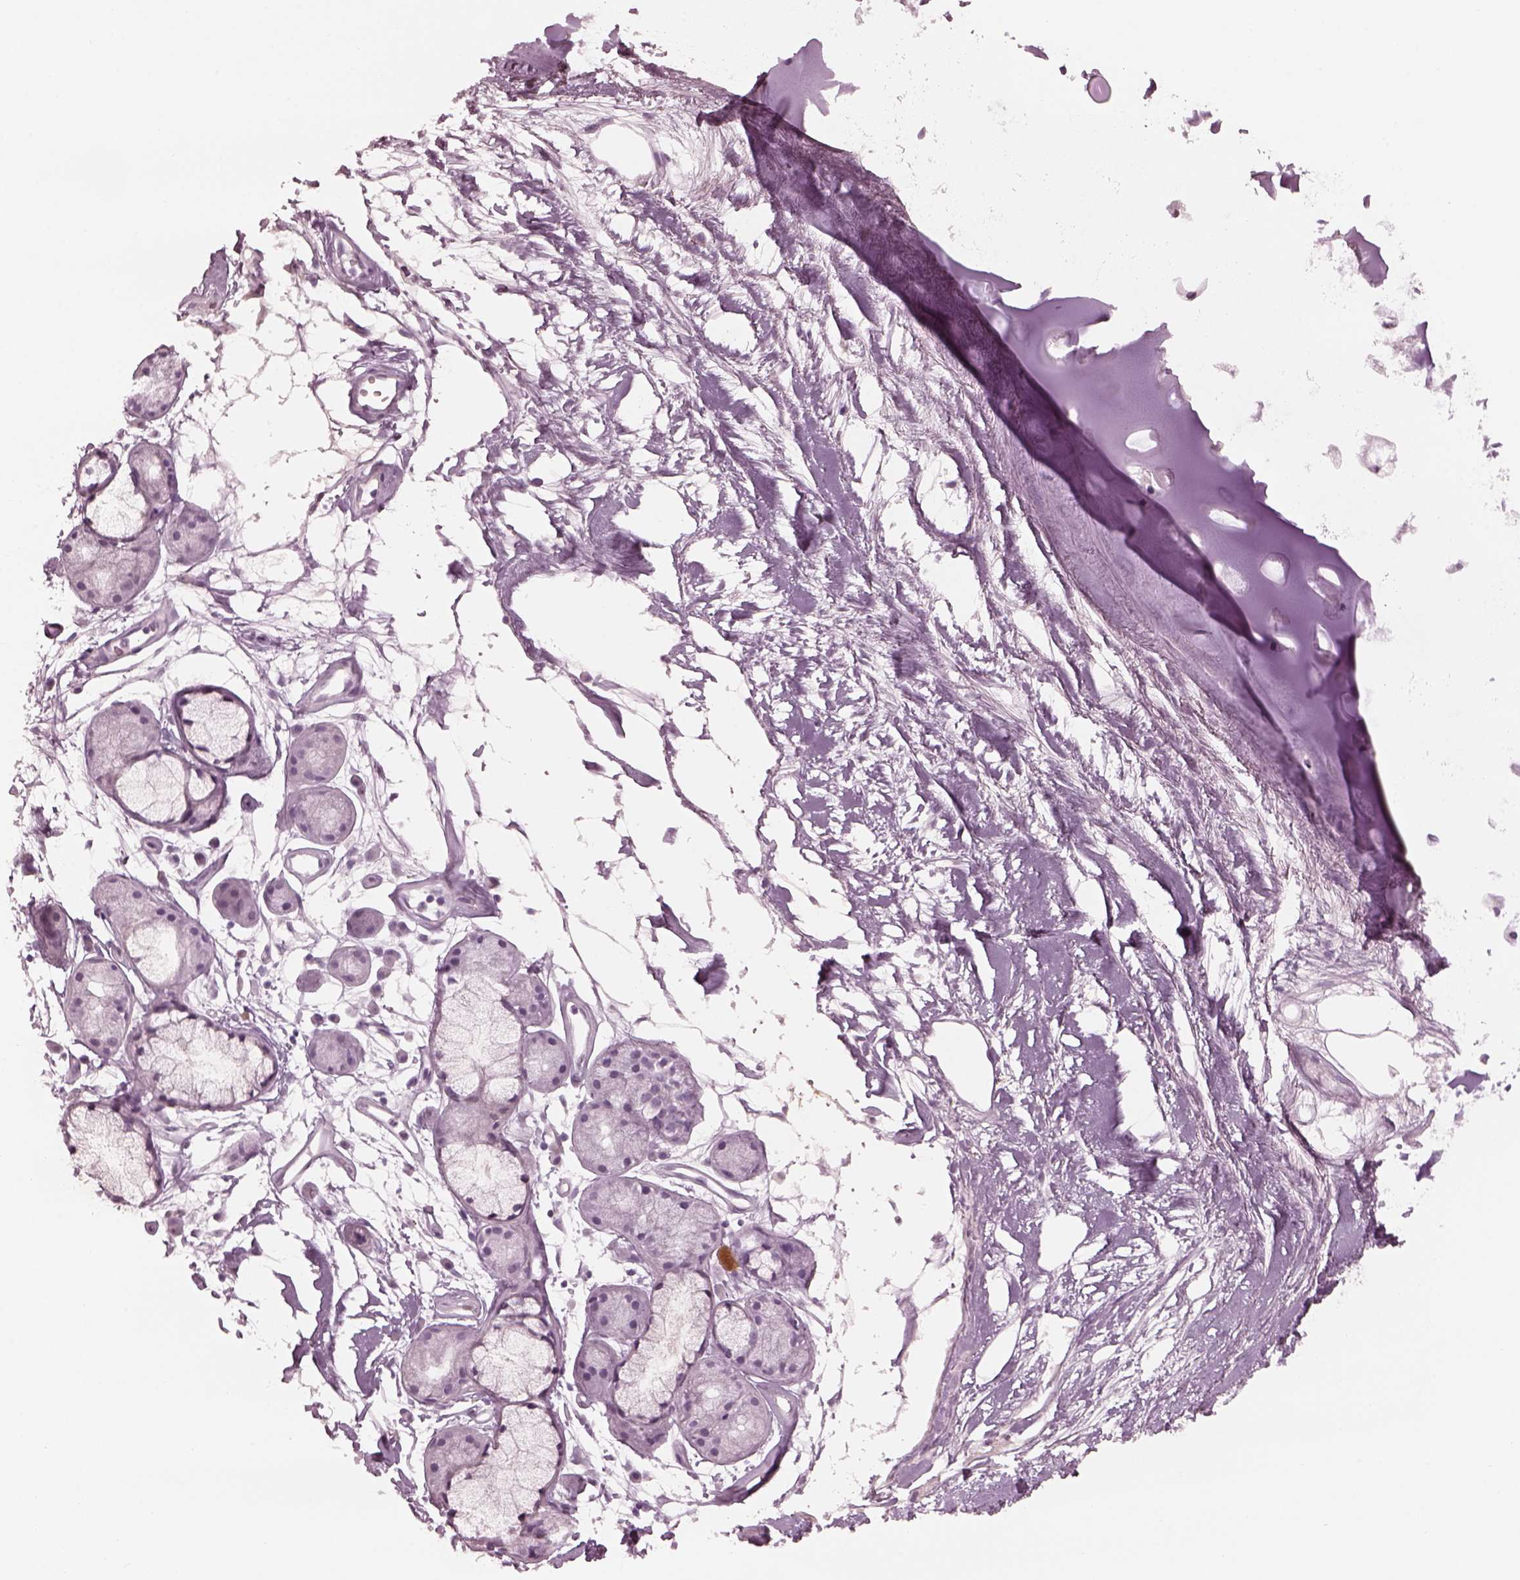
{"staining": {"intensity": "negative", "quantity": "none", "location": "none"}, "tissue": "adipose tissue", "cell_type": "Adipocytes", "image_type": "normal", "snomed": [{"axis": "morphology", "description": "Normal tissue, NOS"}, {"axis": "morphology", "description": "Squamous cell carcinoma, NOS"}, {"axis": "topography", "description": "Cartilage tissue"}, {"axis": "topography", "description": "Lung"}], "caption": "Protein analysis of benign adipose tissue displays no significant expression in adipocytes.", "gene": "C2orf81", "patient": {"sex": "male", "age": 66}}